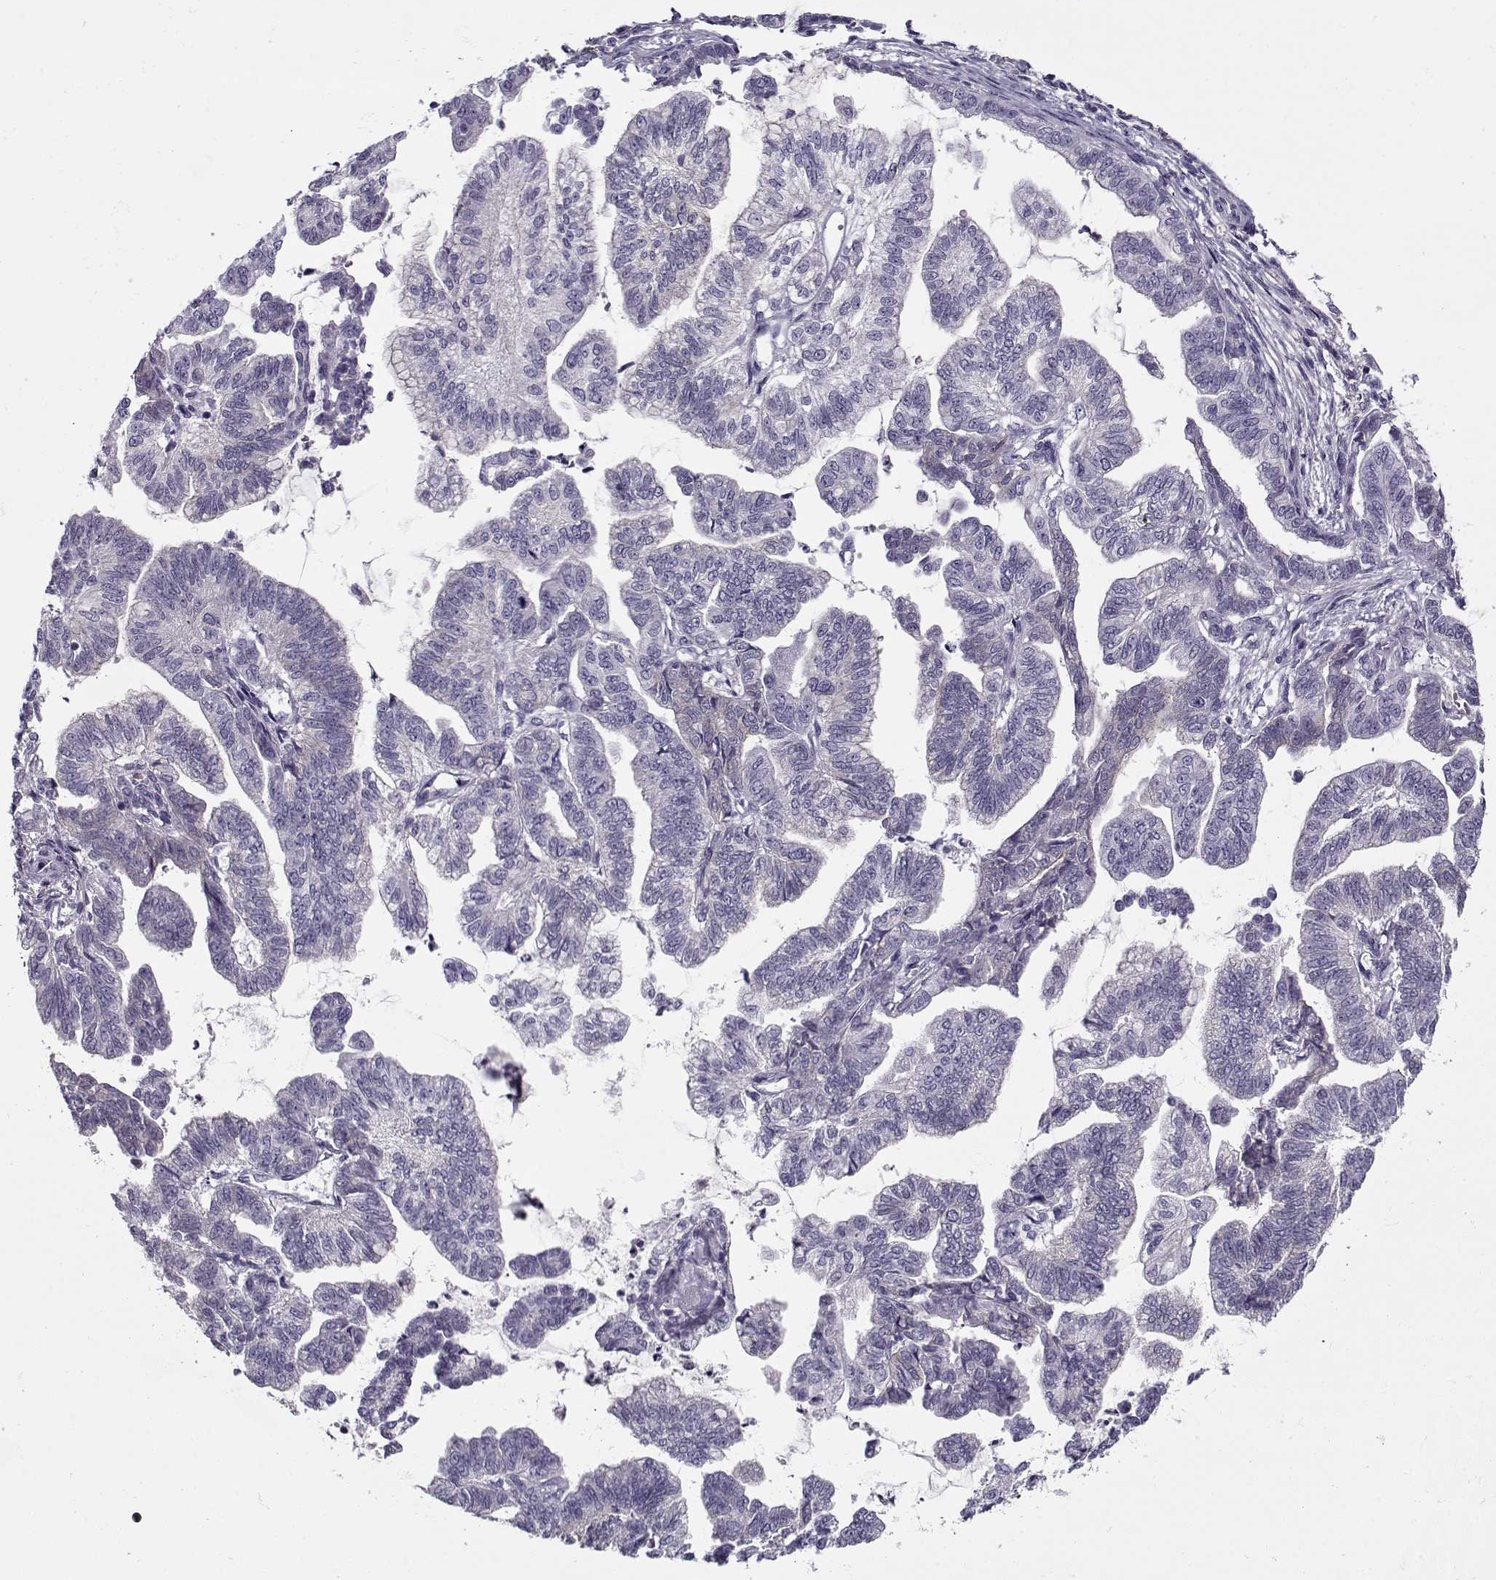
{"staining": {"intensity": "negative", "quantity": "none", "location": "none"}, "tissue": "stomach cancer", "cell_type": "Tumor cells", "image_type": "cancer", "snomed": [{"axis": "morphology", "description": "Adenocarcinoma, NOS"}, {"axis": "topography", "description": "Stomach"}], "caption": "Tumor cells are negative for protein expression in human stomach cancer.", "gene": "PP2D1", "patient": {"sex": "male", "age": 83}}